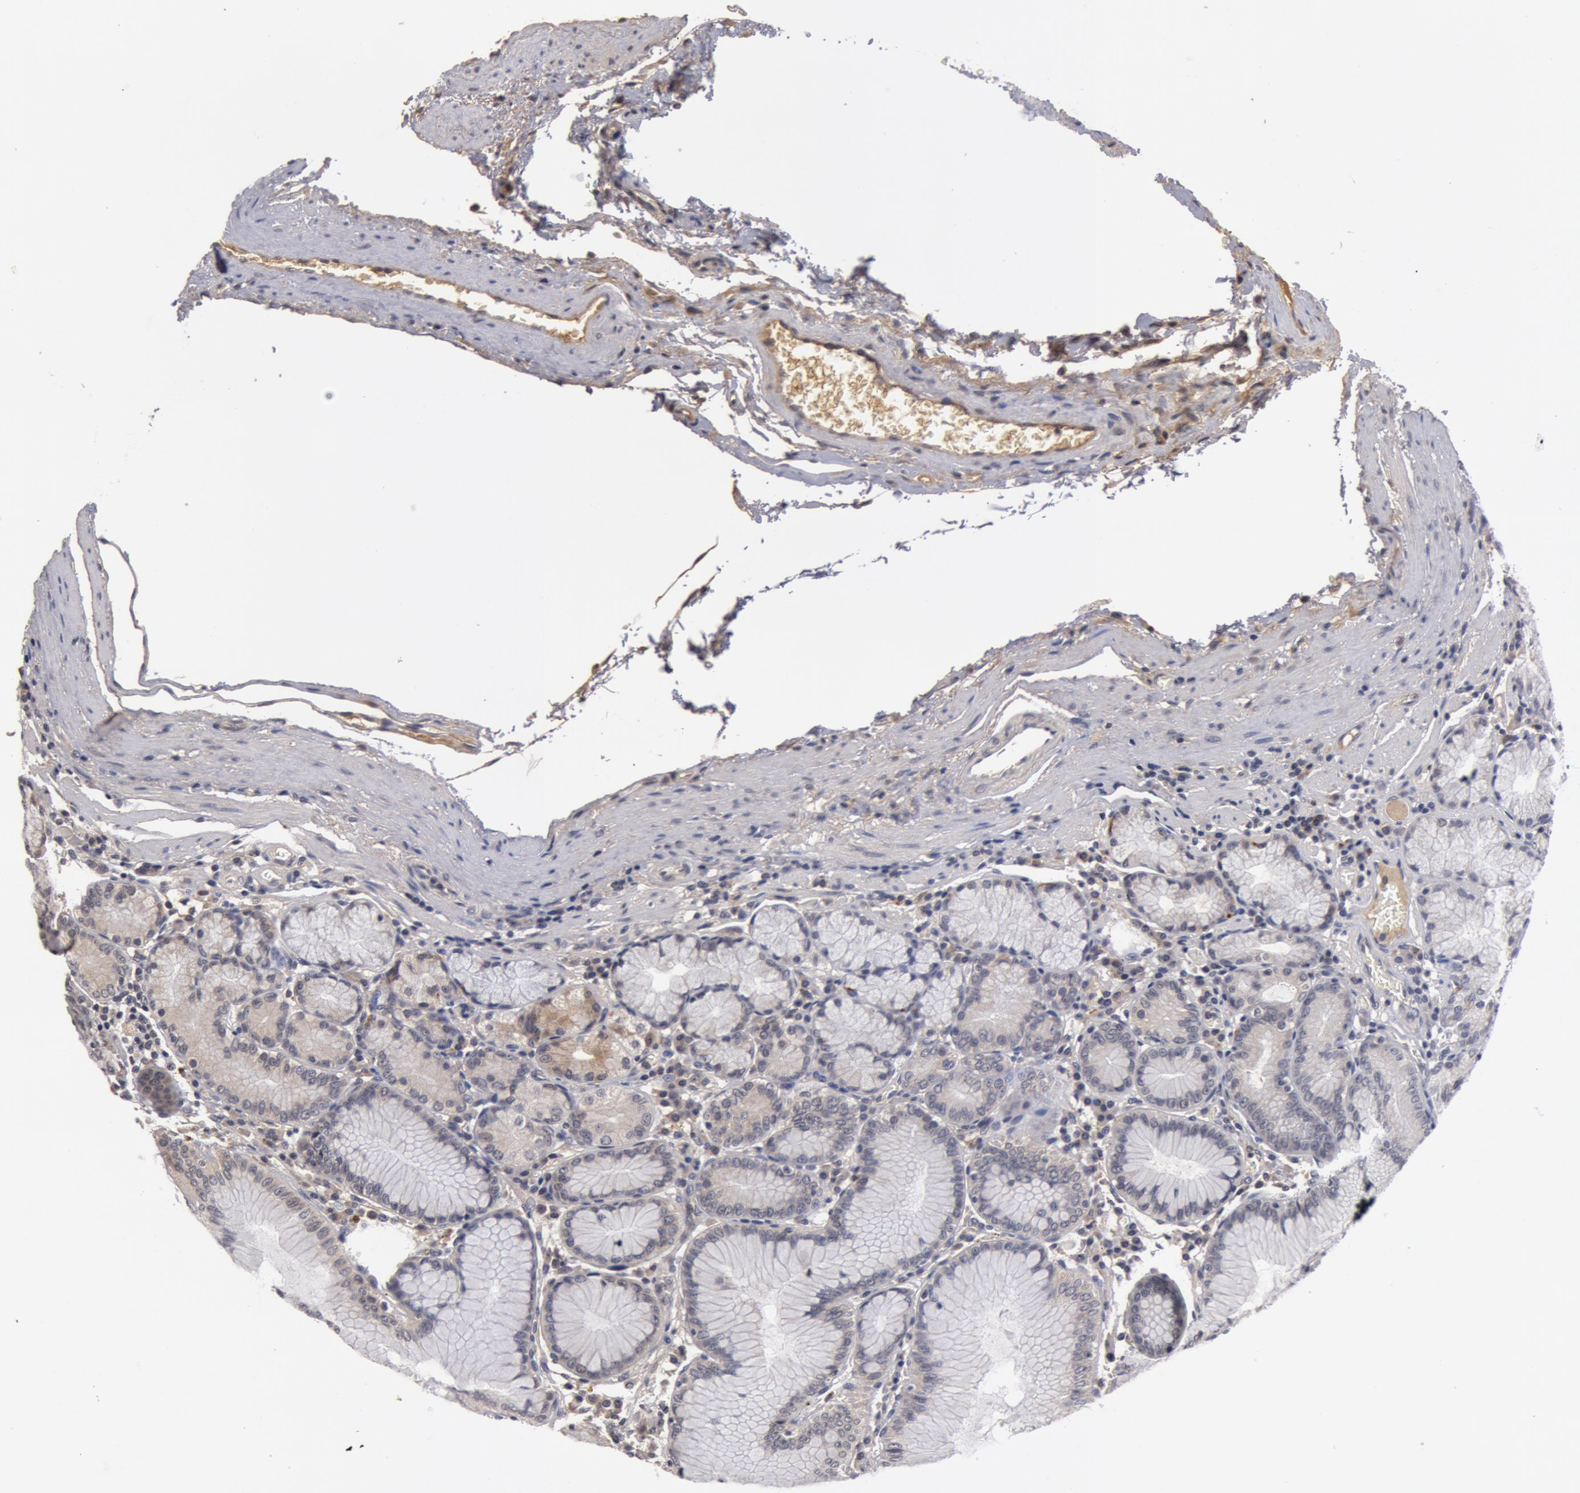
{"staining": {"intensity": "weak", "quantity": ">75%", "location": "cytoplasmic/membranous"}, "tissue": "stomach", "cell_type": "Glandular cells", "image_type": "normal", "snomed": [{"axis": "morphology", "description": "Normal tissue, NOS"}, {"axis": "topography", "description": "Stomach, lower"}], "caption": "Immunohistochemical staining of unremarkable stomach demonstrates >75% levels of weak cytoplasmic/membranous protein staining in about >75% of glandular cells.", "gene": "BCHE", "patient": {"sex": "female", "age": 93}}